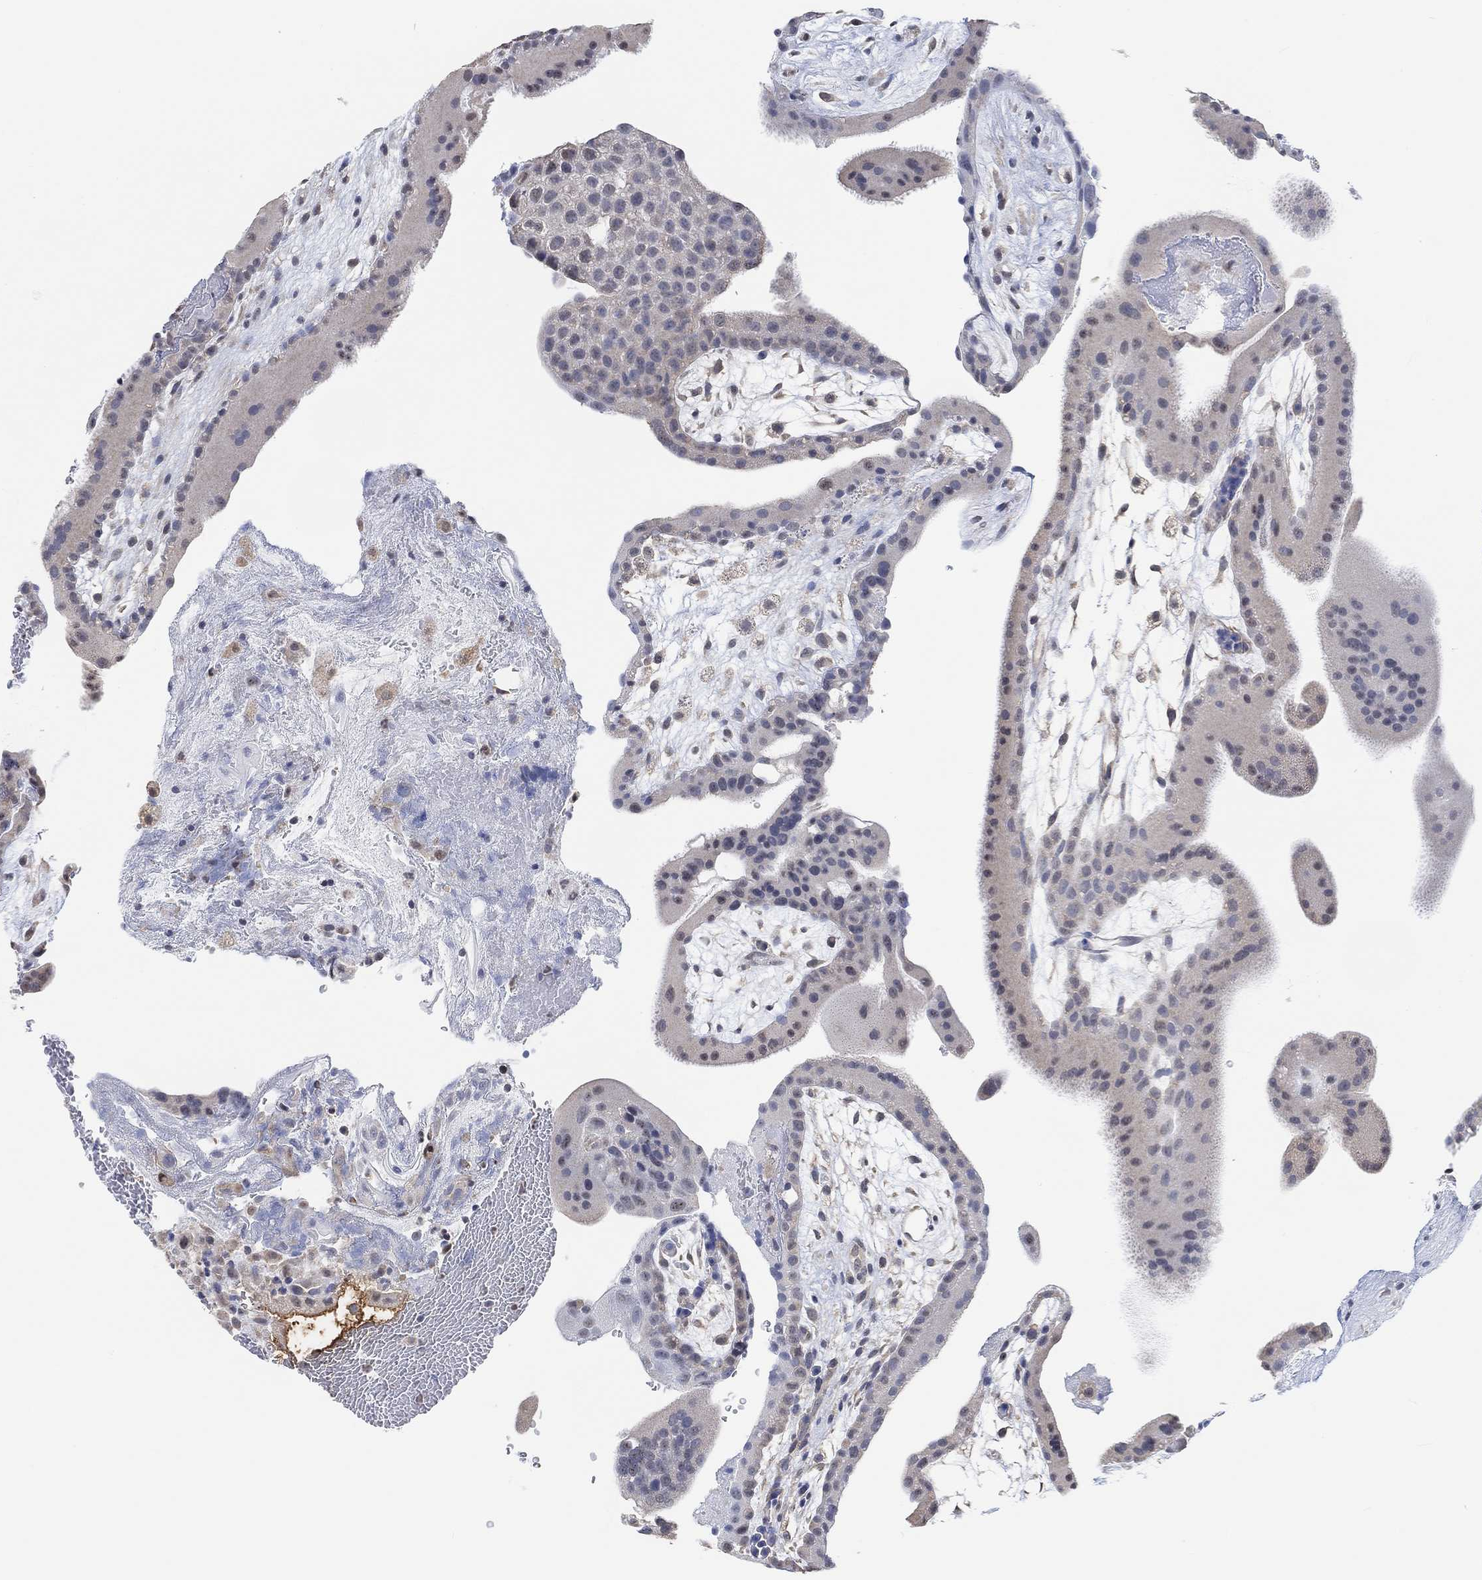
{"staining": {"intensity": "negative", "quantity": "none", "location": "none"}, "tissue": "placenta", "cell_type": "Decidual cells", "image_type": "normal", "snomed": [{"axis": "morphology", "description": "Normal tissue, NOS"}, {"axis": "topography", "description": "Placenta"}], "caption": "Protein analysis of normal placenta exhibits no significant expression in decidual cells. (DAB (3,3'-diaminobenzidine) IHC, high magnification).", "gene": "MUC1", "patient": {"sex": "female", "age": 19}}